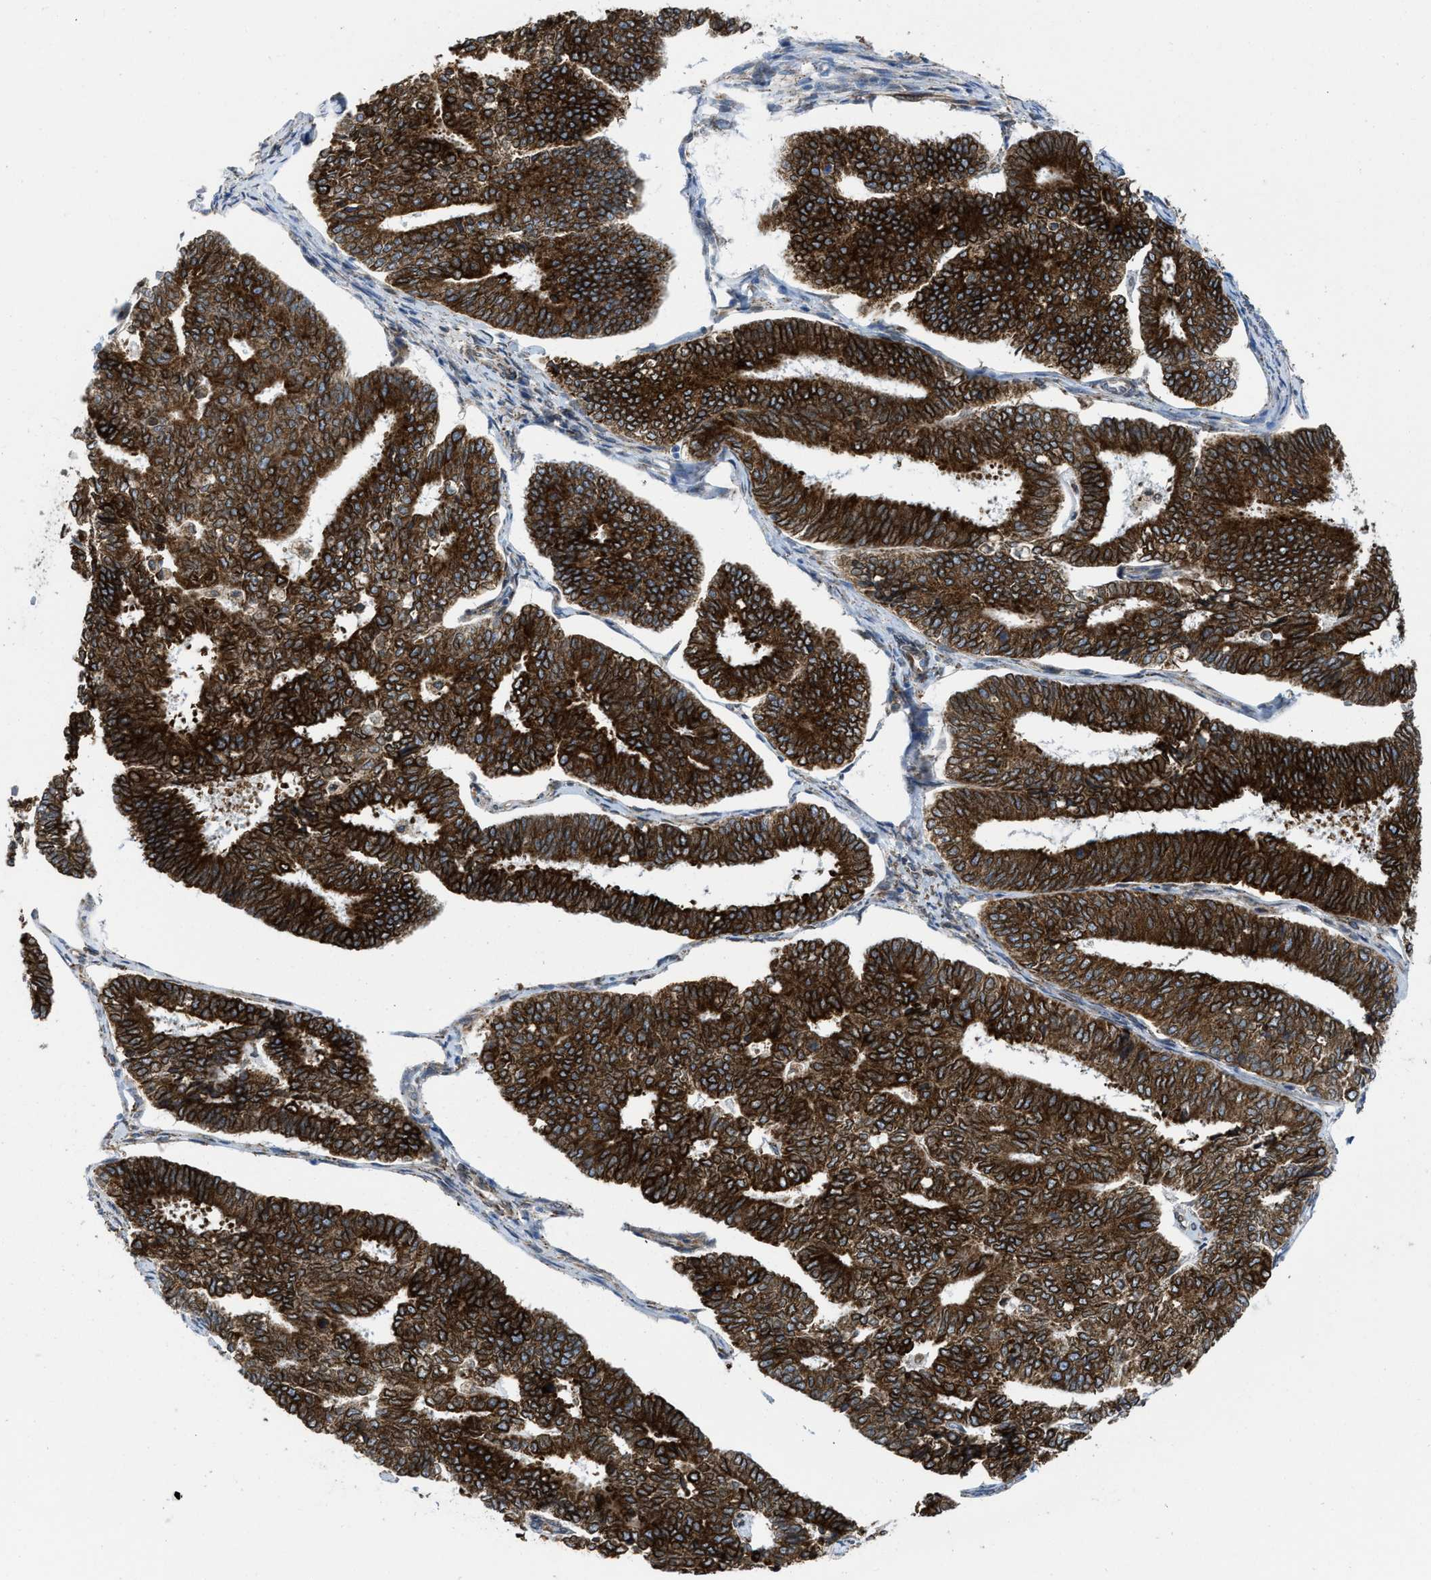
{"staining": {"intensity": "strong", "quantity": ">75%", "location": "cytoplasmic/membranous"}, "tissue": "endometrial cancer", "cell_type": "Tumor cells", "image_type": "cancer", "snomed": [{"axis": "morphology", "description": "Adenocarcinoma, NOS"}, {"axis": "topography", "description": "Endometrium"}], "caption": "Protein expression analysis of human adenocarcinoma (endometrial) reveals strong cytoplasmic/membranous staining in approximately >75% of tumor cells.", "gene": "ERLIN2", "patient": {"sex": "female", "age": 70}}